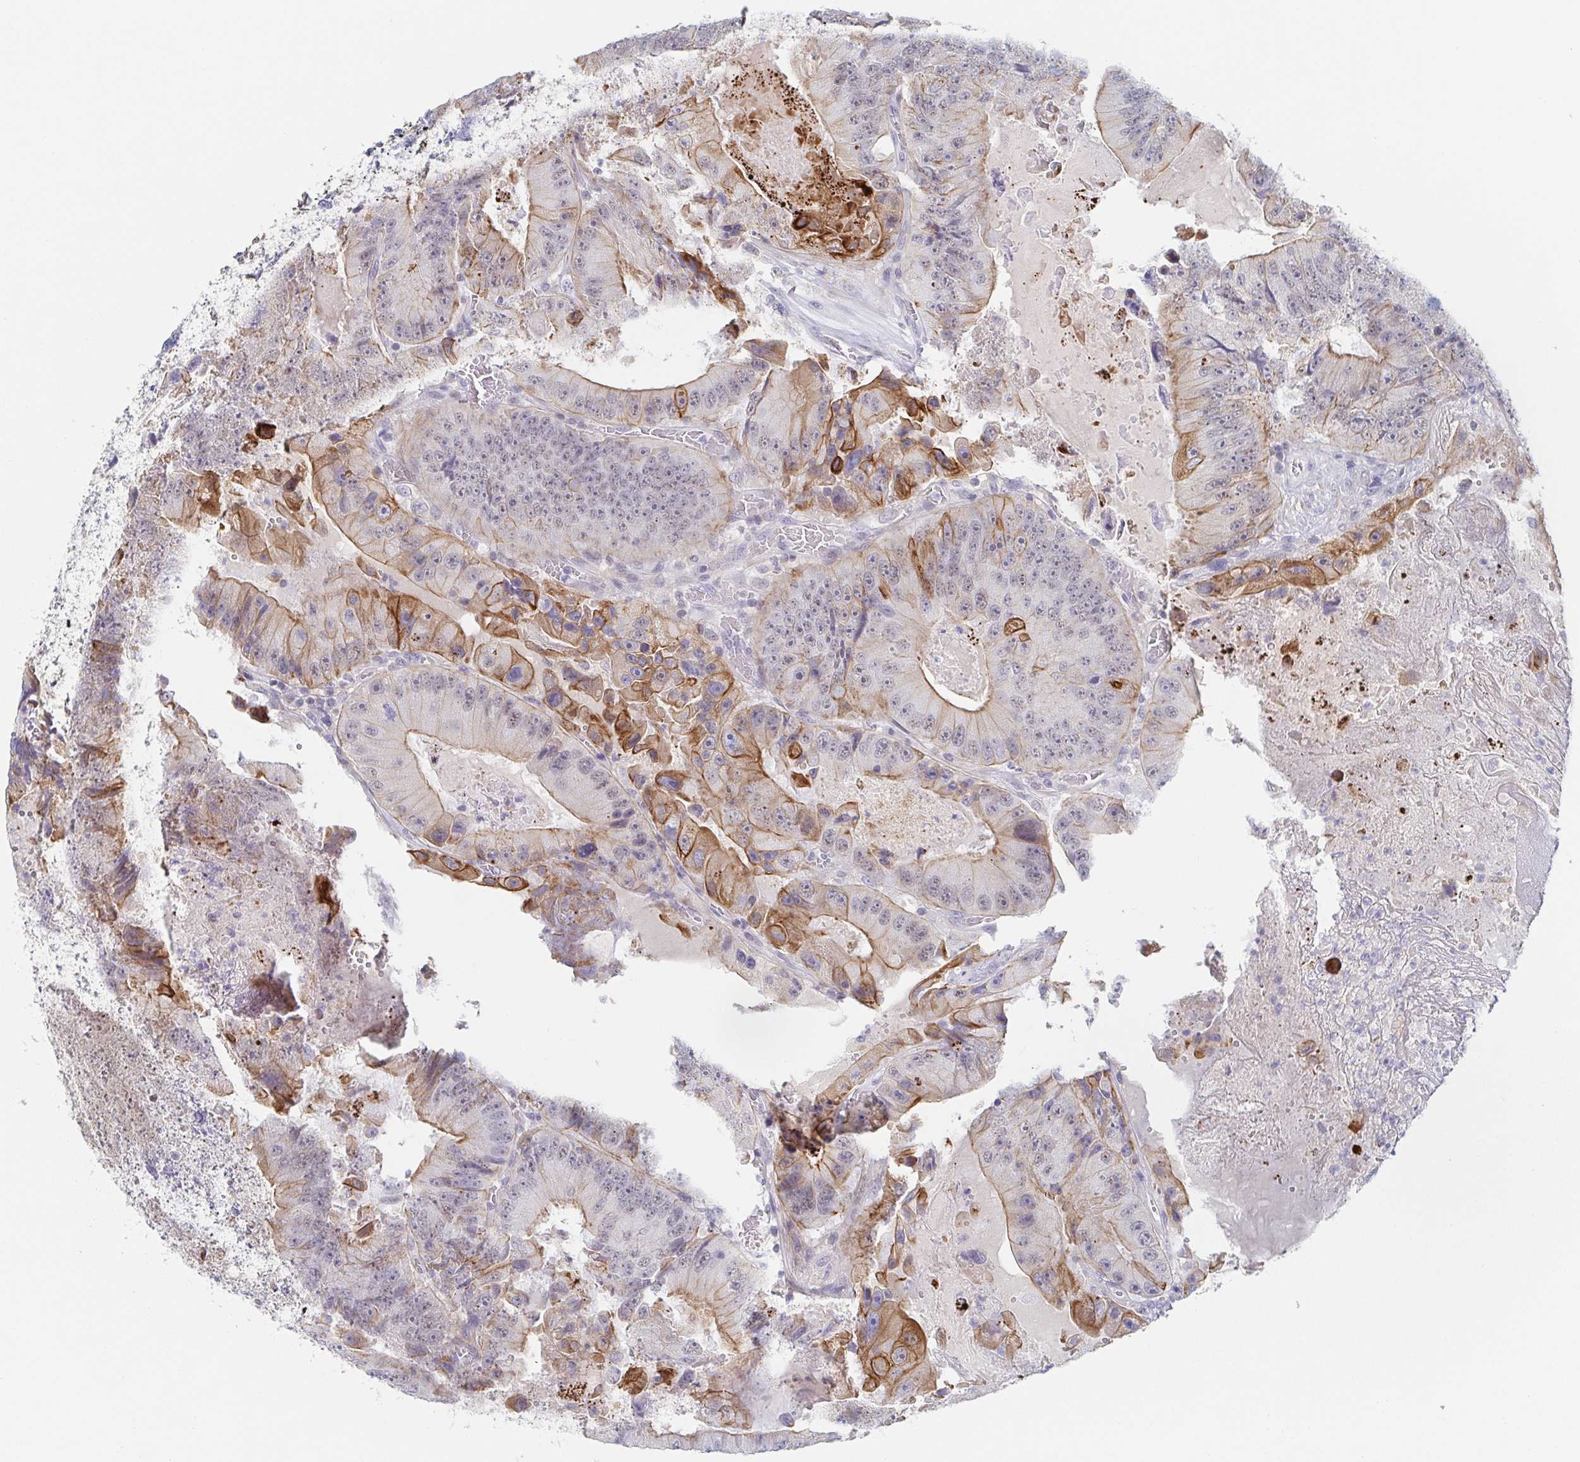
{"staining": {"intensity": "moderate", "quantity": "25%-75%", "location": "cytoplasmic/membranous"}, "tissue": "colorectal cancer", "cell_type": "Tumor cells", "image_type": "cancer", "snomed": [{"axis": "morphology", "description": "Adenocarcinoma, NOS"}, {"axis": "topography", "description": "Colon"}], "caption": "Moderate cytoplasmic/membranous staining for a protein is identified in approximately 25%-75% of tumor cells of adenocarcinoma (colorectal) using IHC.", "gene": "RHOV", "patient": {"sex": "female", "age": 86}}